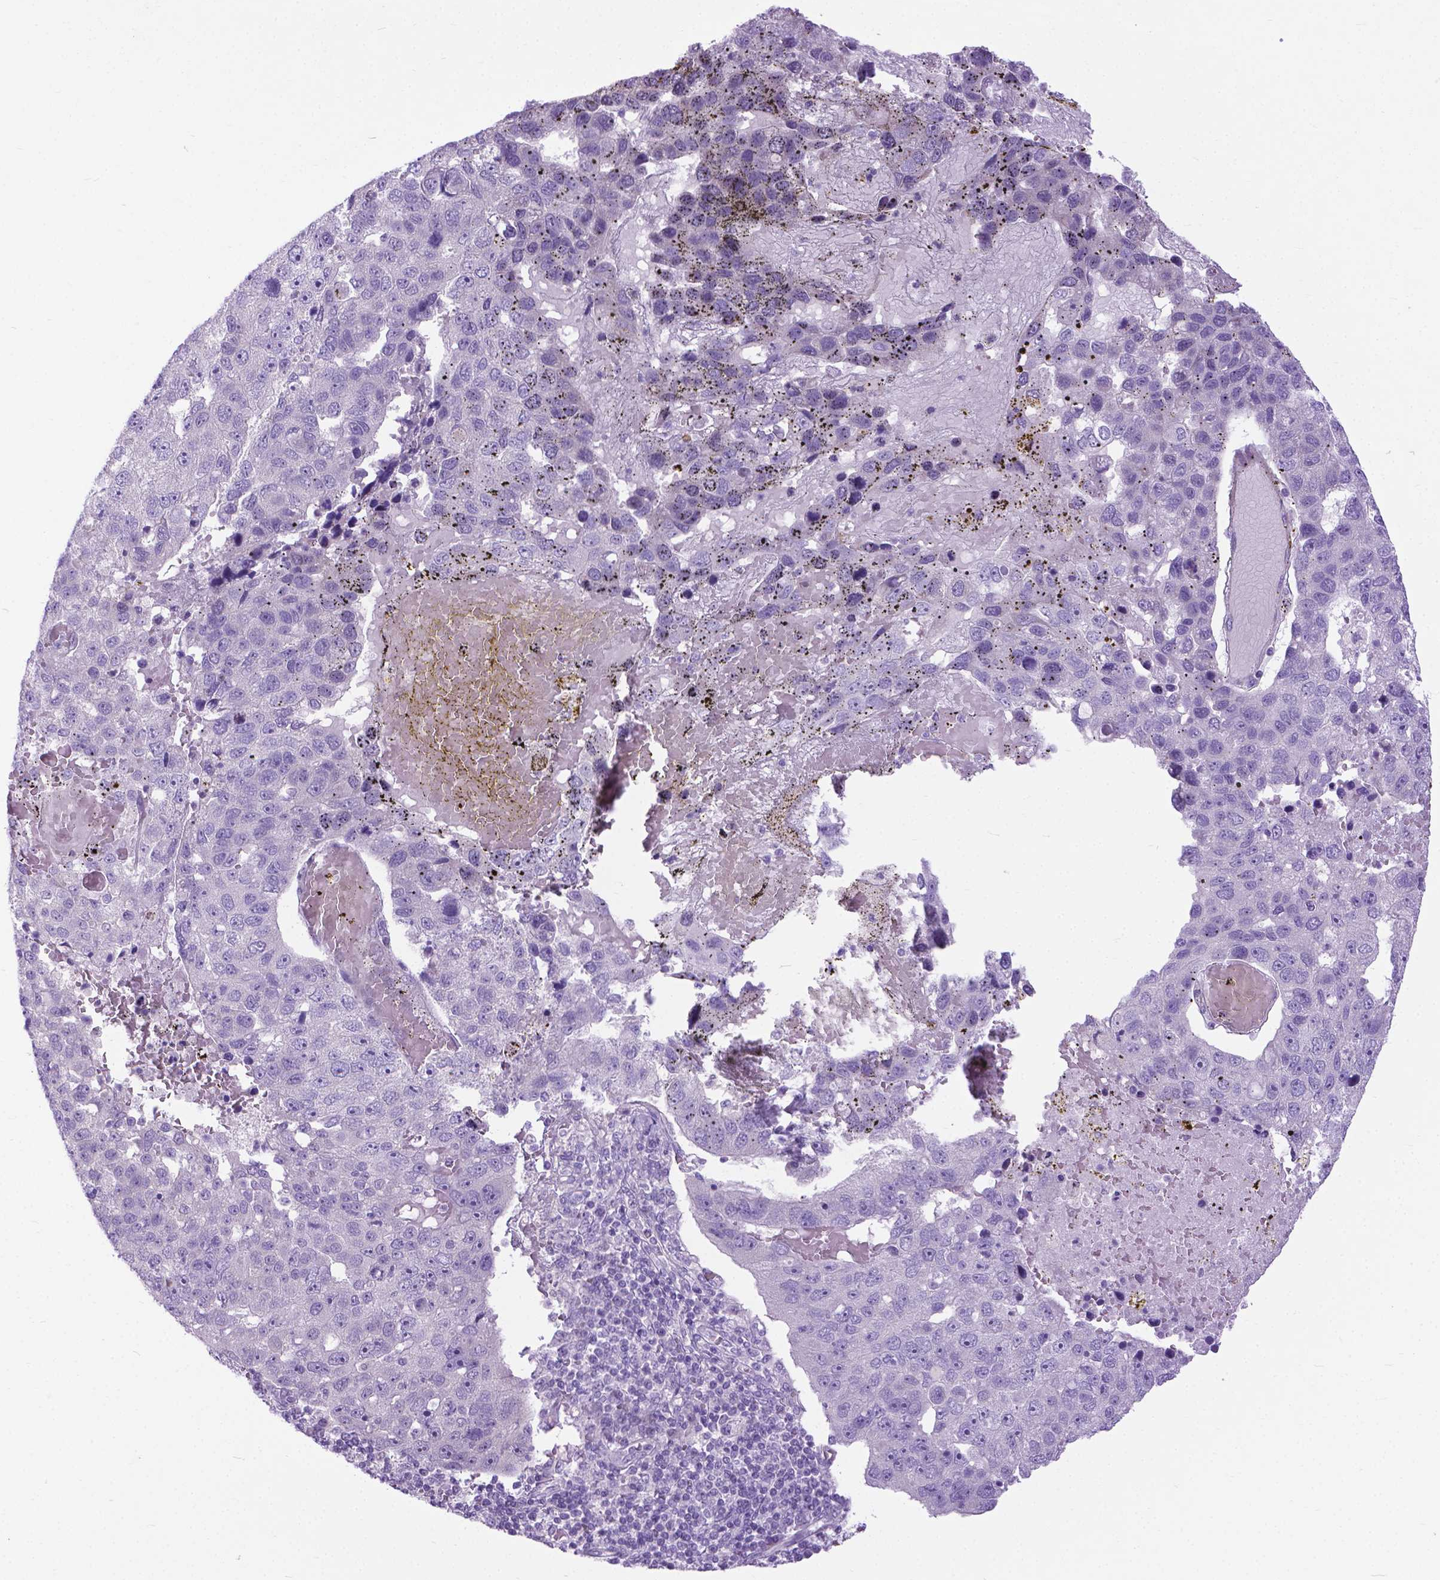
{"staining": {"intensity": "negative", "quantity": "none", "location": "none"}, "tissue": "pancreatic cancer", "cell_type": "Tumor cells", "image_type": "cancer", "snomed": [{"axis": "morphology", "description": "Adenocarcinoma, NOS"}, {"axis": "topography", "description": "Pancreas"}], "caption": "Micrograph shows no significant protein expression in tumor cells of pancreatic cancer.", "gene": "APCDD1L", "patient": {"sex": "female", "age": 61}}